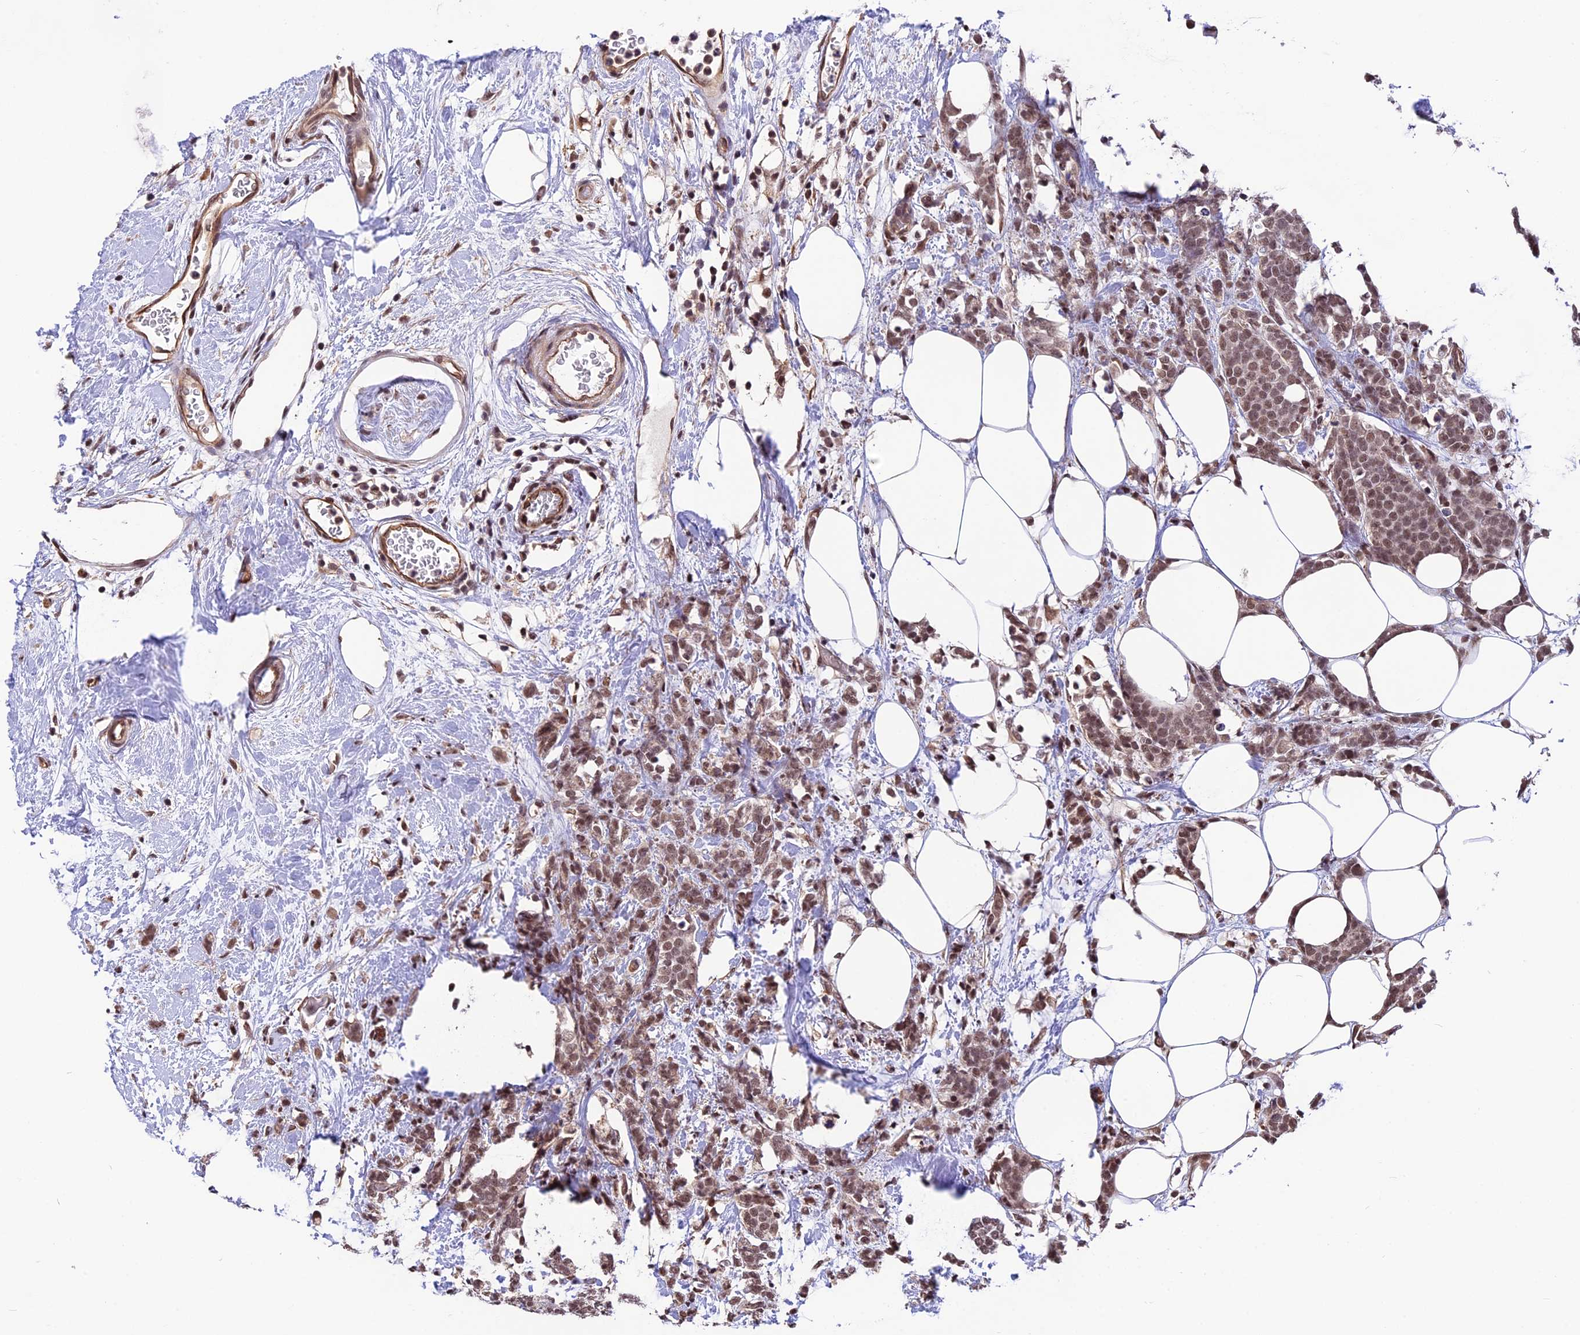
{"staining": {"intensity": "moderate", "quantity": ">75%", "location": "nuclear"}, "tissue": "breast cancer", "cell_type": "Tumor cells", "image_type": "cancer", "snomed": [{"axis": "morphology", "description": "Lobular carcinoma"}, {"axis": "topography", "description": "Breast"}], "caption": "Breast cancer stained with a brown dye demonstrates moderate nuclear positive staining in about >75% of tumor cells.", "gene": "ZC3H4", "patient": {"sex": "female", "age": 58}}